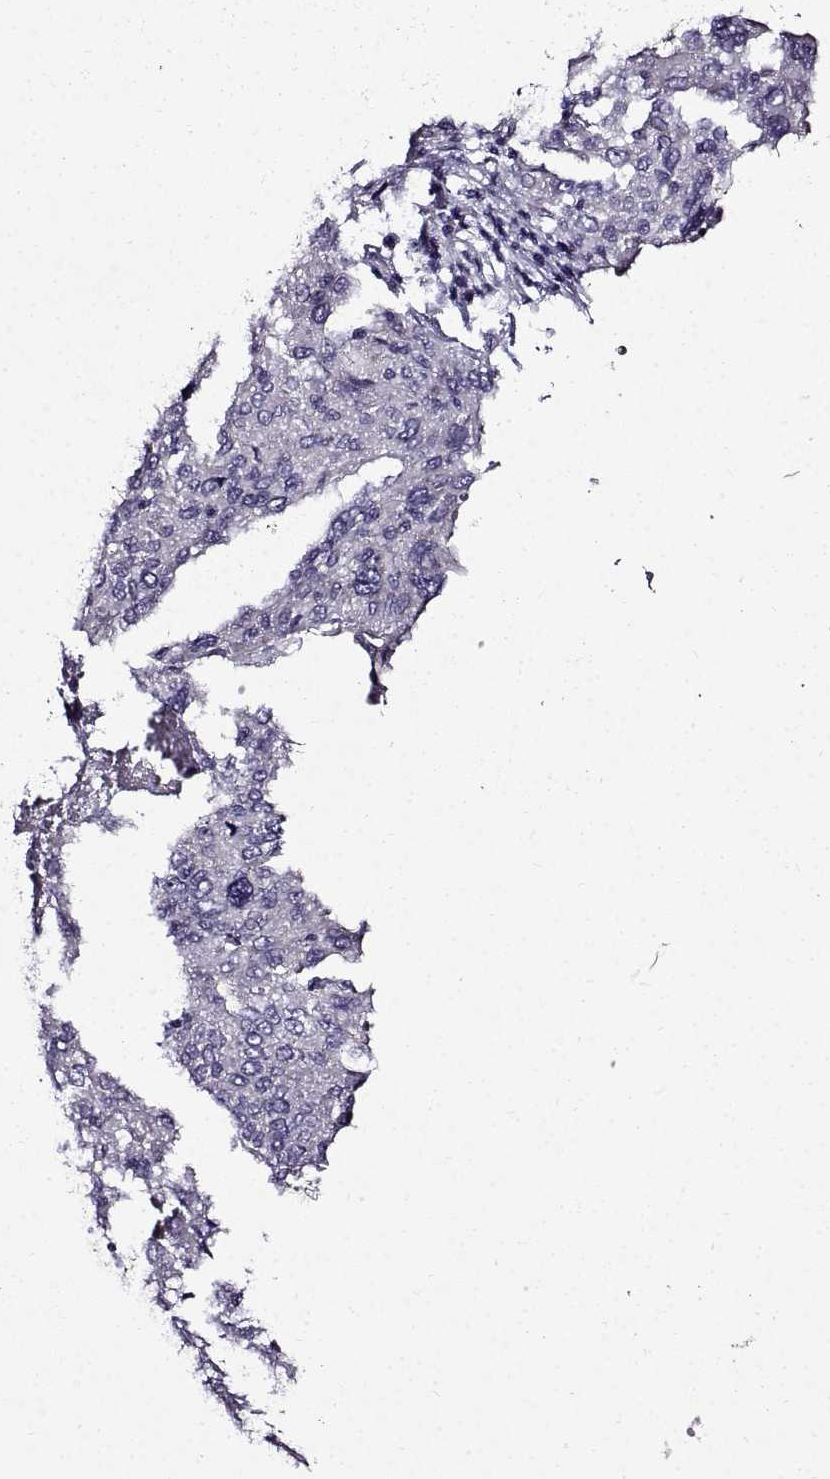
{"staining": {"intensity": "negative", "quantity": "none", "location": "none"}, "tissue": "ovarian cancer", "cell_type": "Tumor cells", "image_type": "cancer", "snomed": [{"axis": "morphology", "description": "Carcinoma, endometroid"}, {"axis": "topography", "description": "Ovary"}], "caption": "Histopathology image shows no significant protein staining in tumor cells of ovarian cancer.", "gene": "TMEM266", "patient": {"sex": "female", "age": 58}}